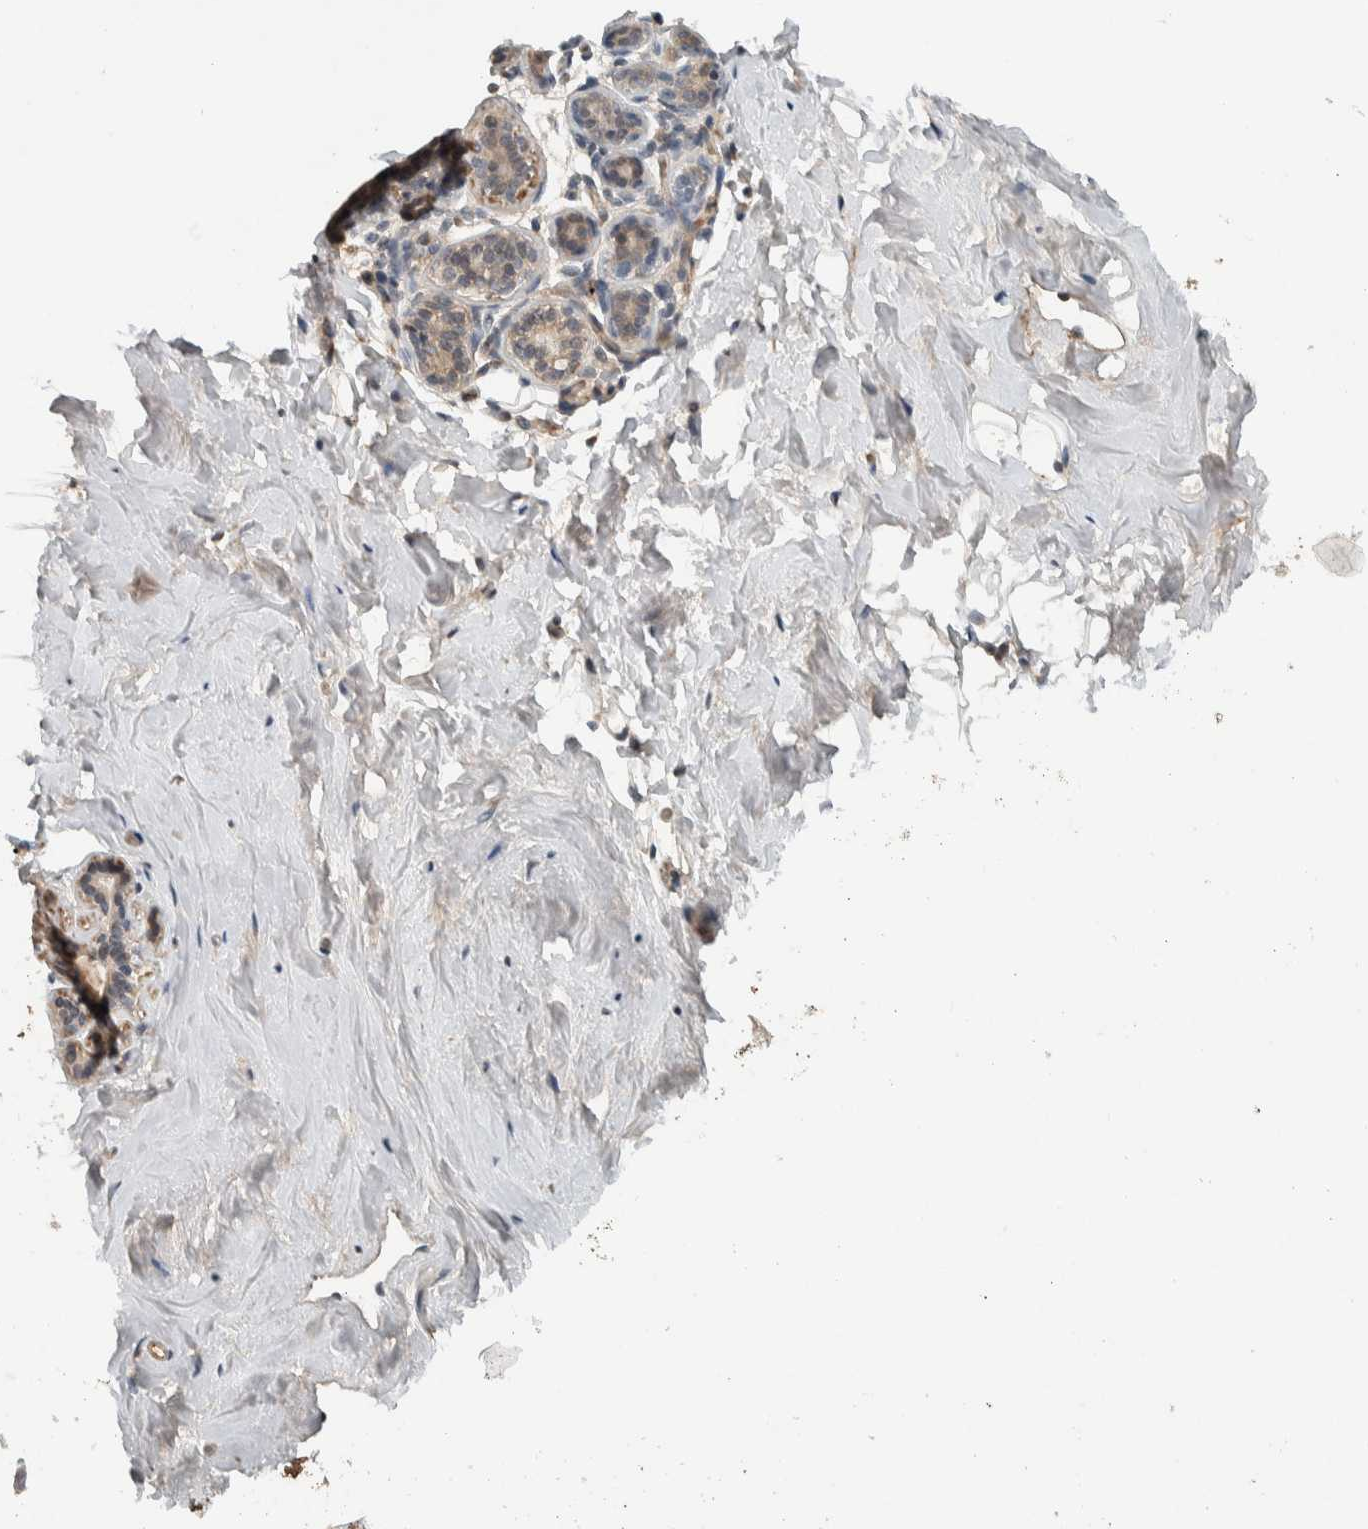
{"staining": {"intensity": "negative", "quantity": "none", "location": "none"}, "tissue": "breast", "cell_type": "Adipocytes", "image_type": "normal", "snomed": [{"axis": "morphology", "description": "Normal tissue, NOS"}, {"axis": "topography", "description": "Breast"}], "caption": "This is an IHC image of normal human breast. There is no positivity in adipocytes.", "gene": "ARMC7", "patient": {"sex": "female", "age": 75}}